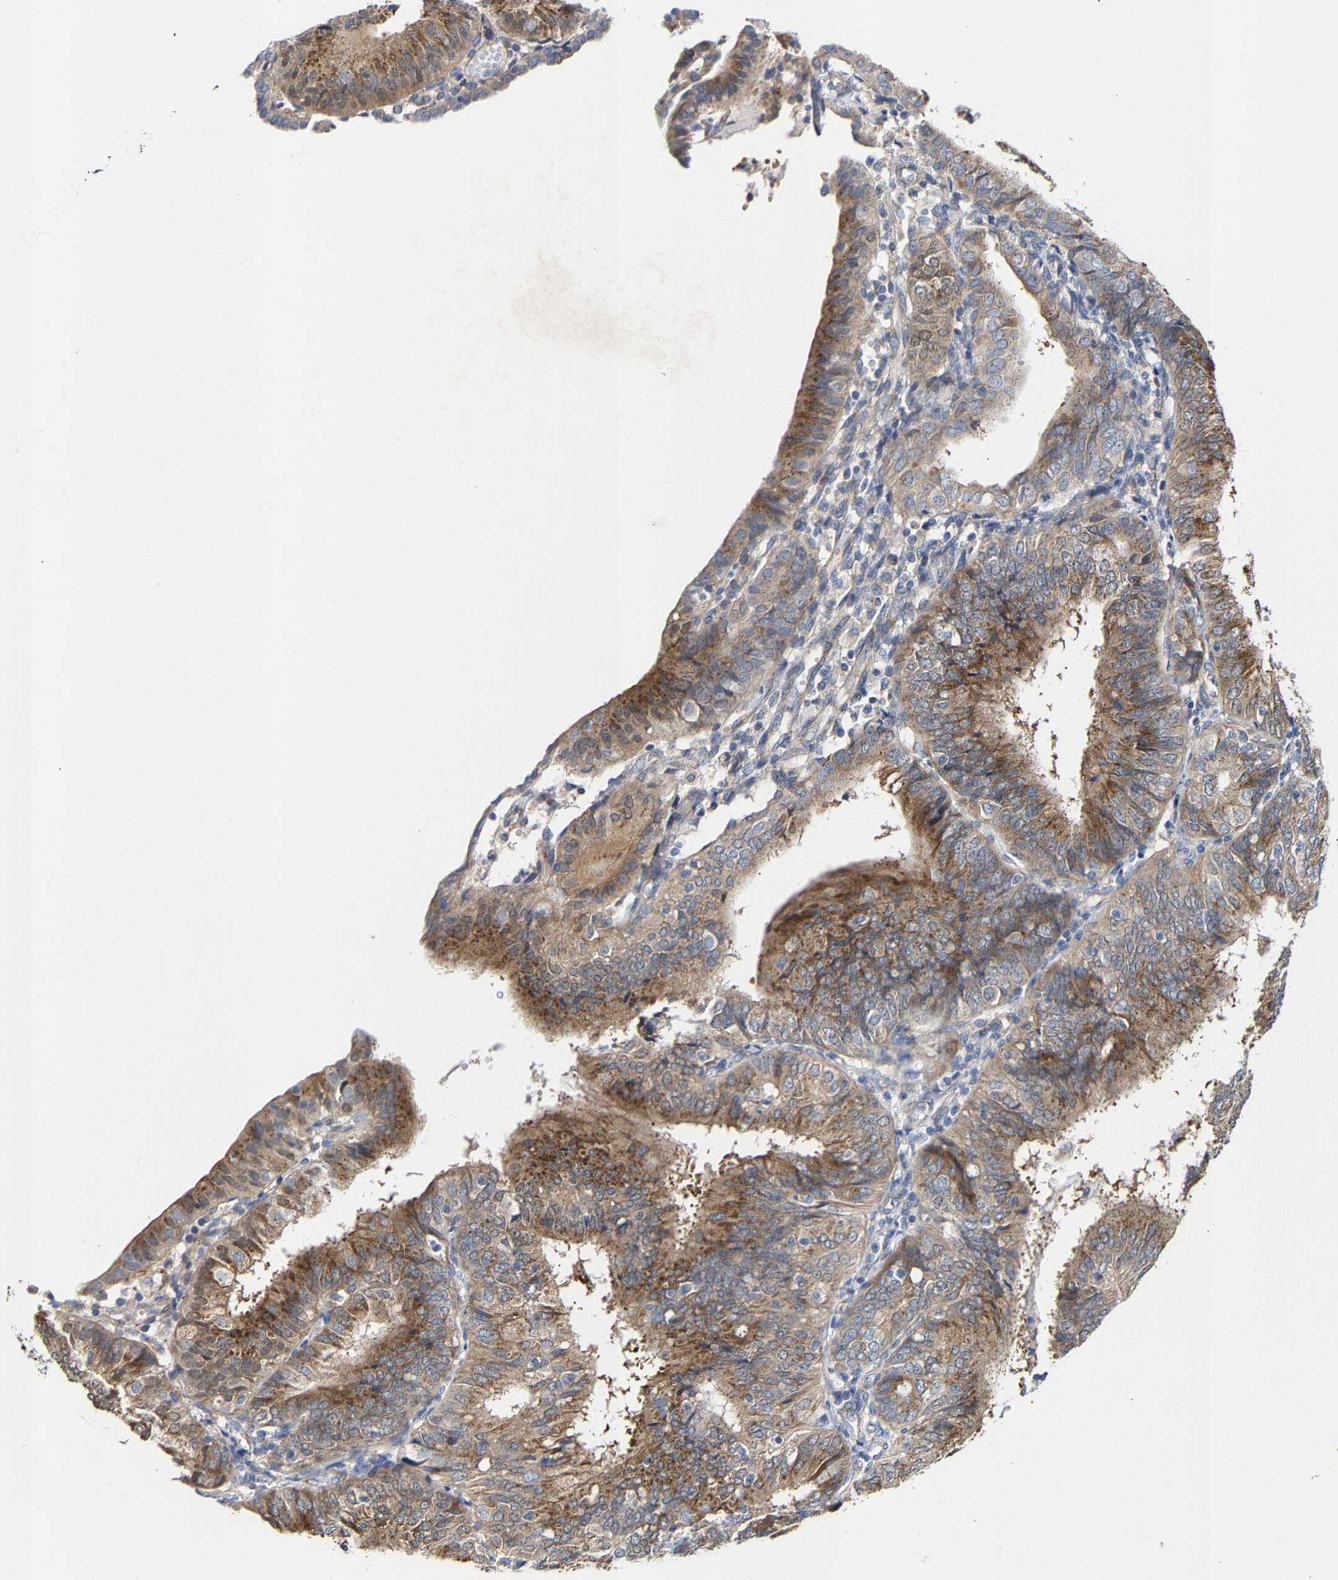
{"staining": {"intensity": "moderate", "quantity": ">75%", "location": "cytoplasmic/membranous"}, "tissue": "endometrial cancer", "cell_type": "Tumor cells", "image_type": "cancer", "snomed": [{"axis": "morphology", "description": "Adenocarcinoma, NOS"}, {"axis": "topography", "description": "Endometrium"}], "caption": "This histopathology image demonstrates immunohistochemistry (IHC) staining of adenocarcinoma (endometrial), with medium moderate cytoplasmic/membranous staining in about >75% of tumor cells.", "gene": "PPP1R15A", "patient": {"sex": "female", "age": 58}}